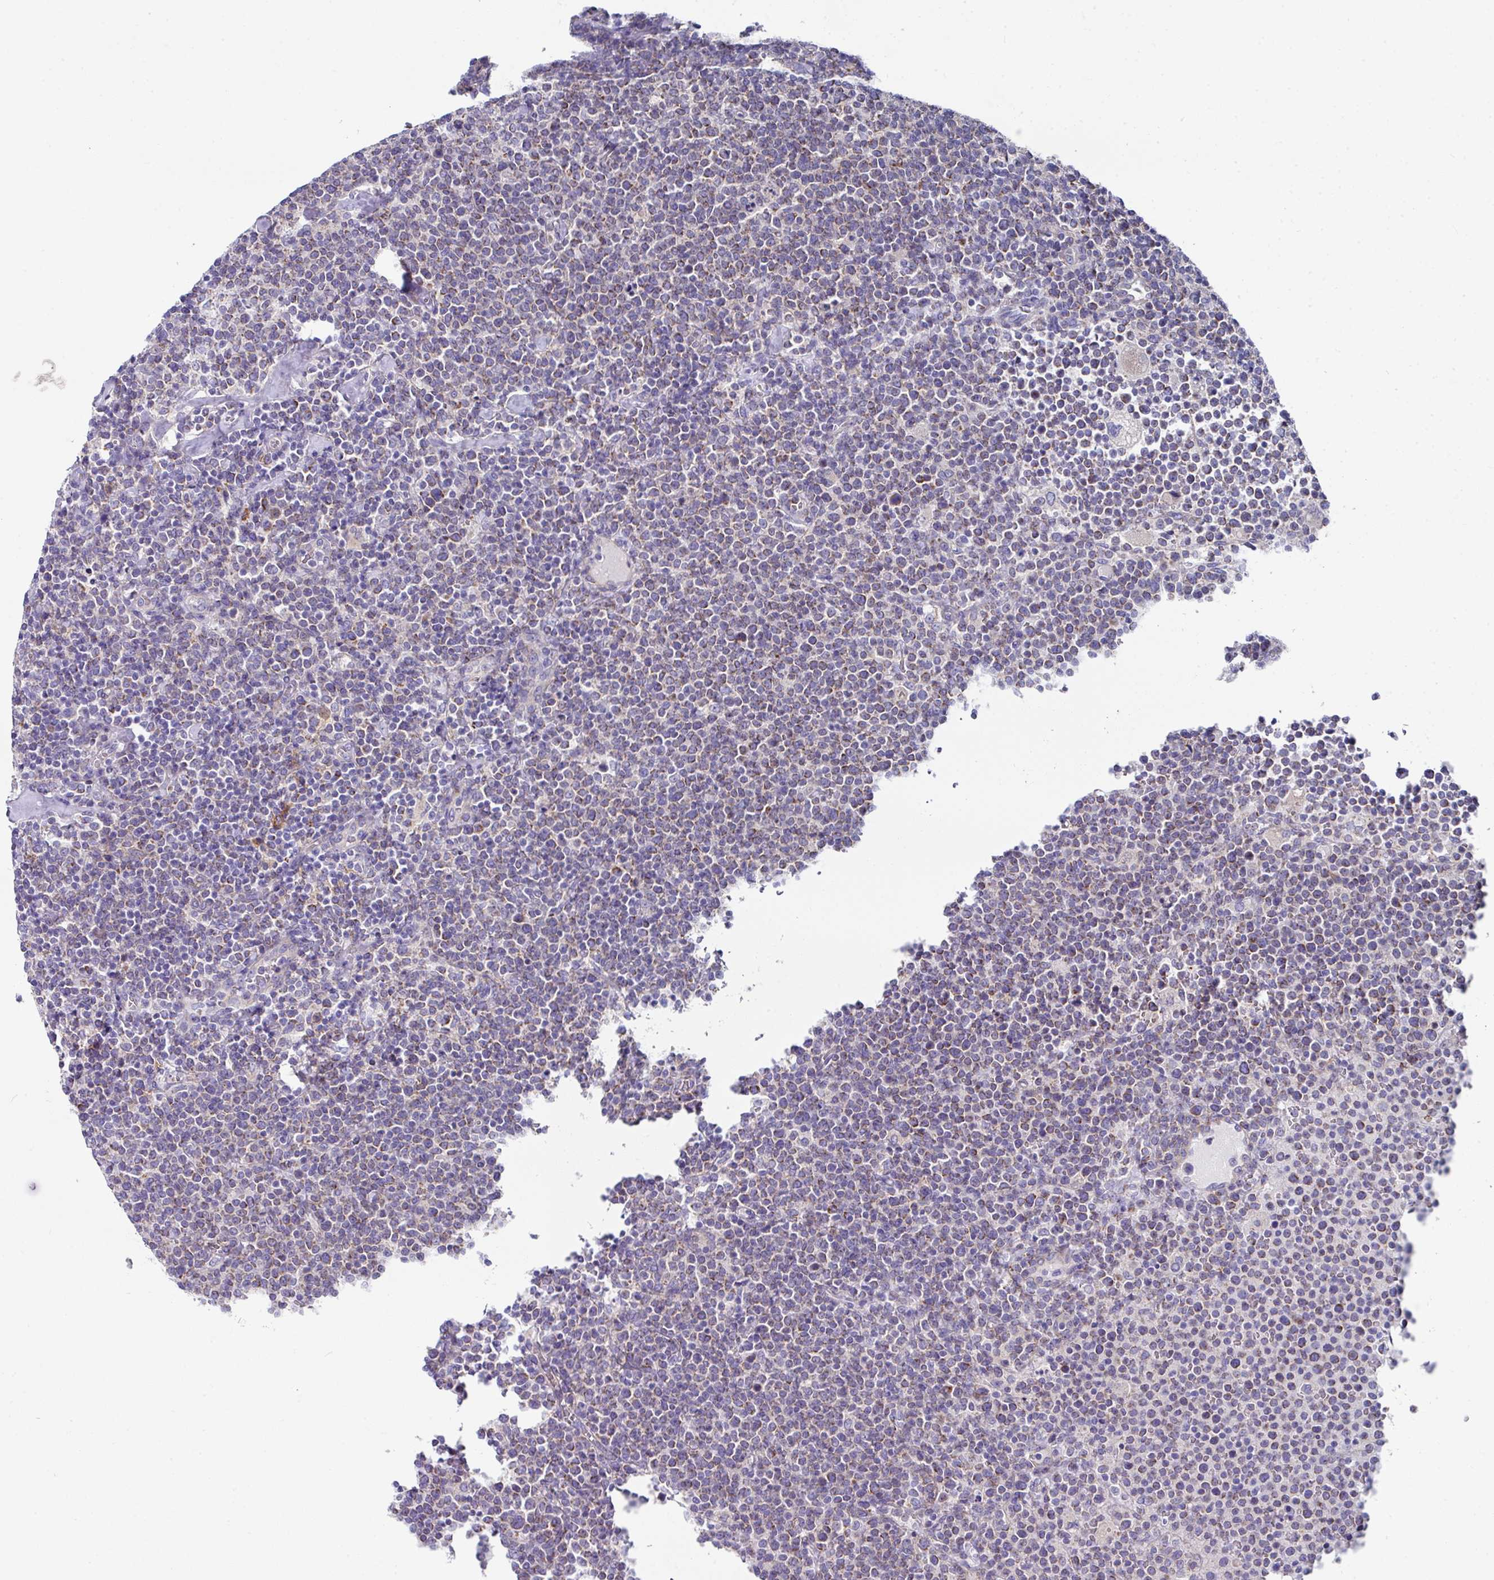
{"staining": {"intensity": "moderate", "quantity": "25%-75%", "location": "cytoplasmic/membranous"}, "tissue": "lymphoma", "cell_type": "Tumor cells", "image_type": "cancer", "snomed": [{"axis": "morphology", "description": "Malignant lymphoma, non-Hodgkin's type, High grade"}, {"axis": "topography", "description": "Lymph node"}], "caption": "The histopathology image reveals immunohistochemical staining of malignant lymphoma, non-Hodgkin's type (high-grade). There is moderate cytoplasmic/membranous positivity is appreciated in approximately 25%-75% of tumor cells. (DAB IHC, brown staining for protein, blue staining for nuclei).", "gene": "CLDN1", "patient": {"sex": "male", "age": 61}}